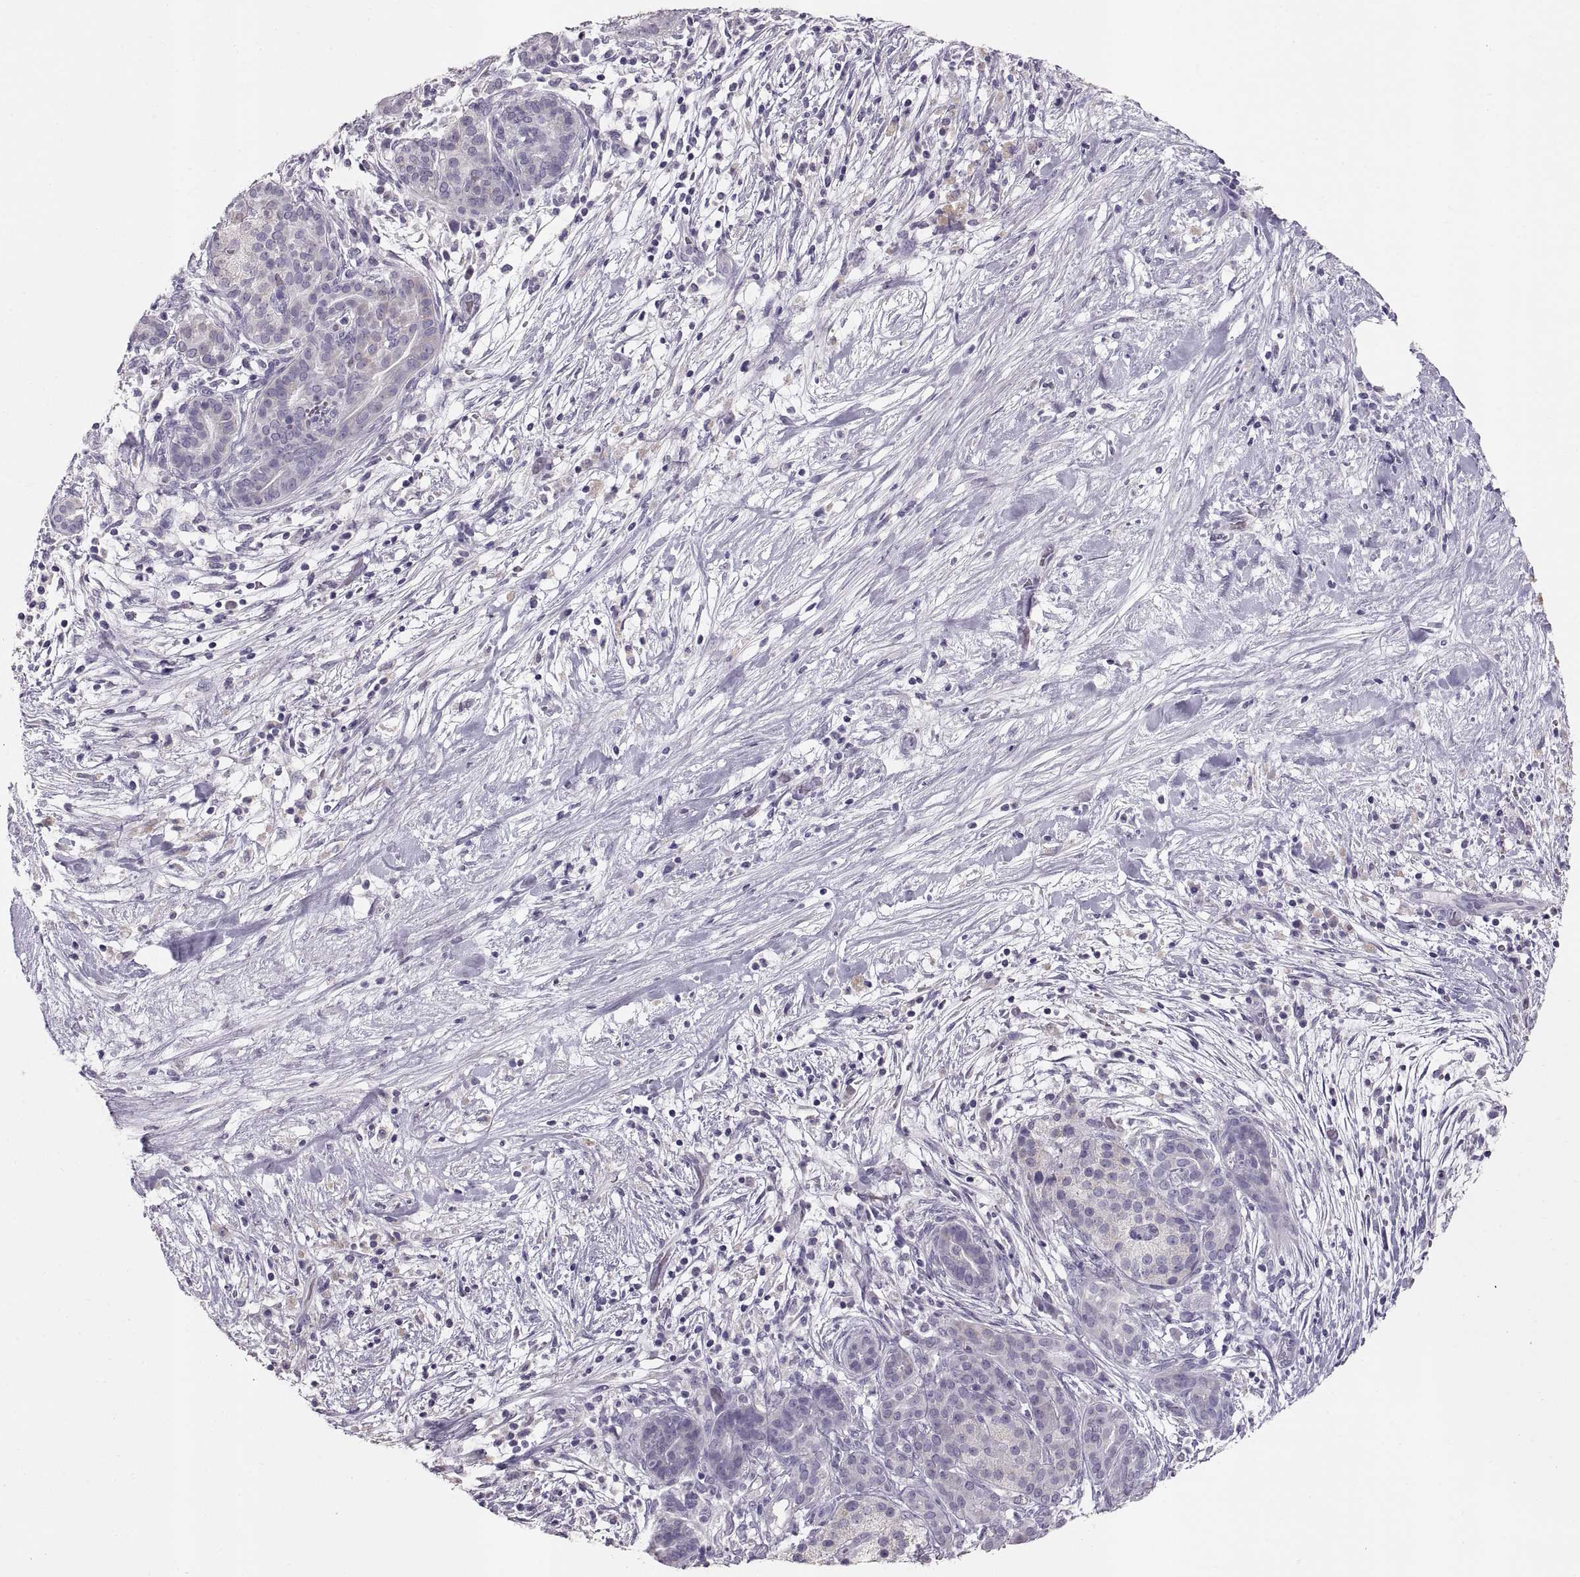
{"staining": {"intensity": "negative", "quantity": "none", "location": "none"}, "tissue": "pancreatic cancer", "cell_type": "Tumor cells", "image_type": "cancer", "snomed": [{"axis": "morphology", "description": "Adenocarcinoma, NOS"}, {"axis": "topography", "description": "Pancreas"}], "caption": "DAB (3,3'-diaminobenzidine) immunohistochemical staining of human adenocarcinoma (pancreatic) demonstrates no significant expression in tumor cells. Nuclei are stained in blue.", "gene": "WBP2NL", "patient": {"sex": "male", "age": 44}}